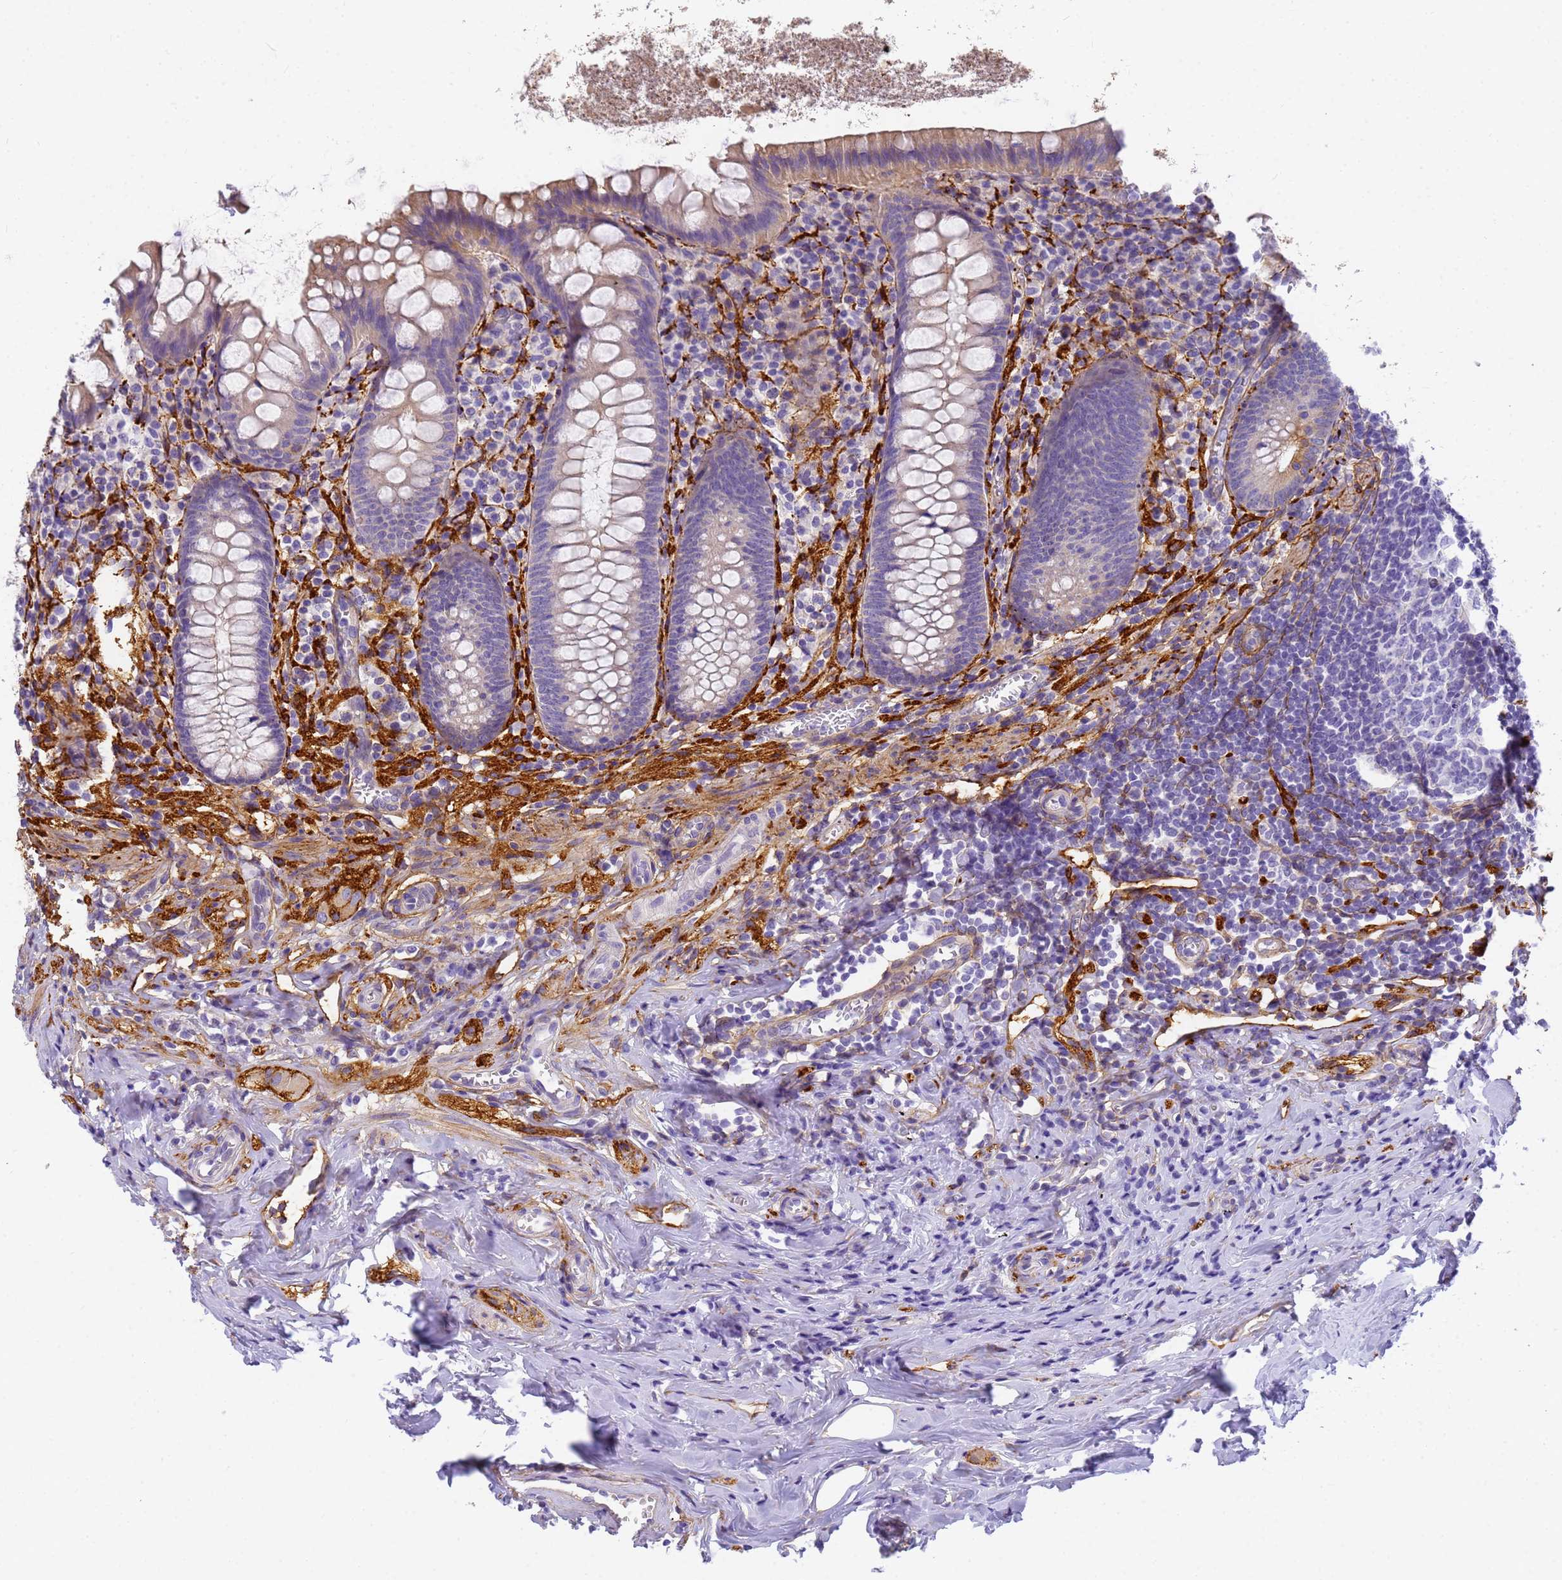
{"staining": {"intensity": "negative", "quantity": "none", "location": "none"}, "tissue": "appendix", "cell_type": "Glandular cells", "image_type": "normal", "snomed": [{"axis": "morphology", "description": "Normal tissue, NOS"}, {"axis": "topography", "description": "Appendix"}], "caption": "Micrograph shows no significant protein positivity in glandular cells of unremarkable appendix.", "gene": "MVB12A", "patient": {"sex": "female", "age": 51}}